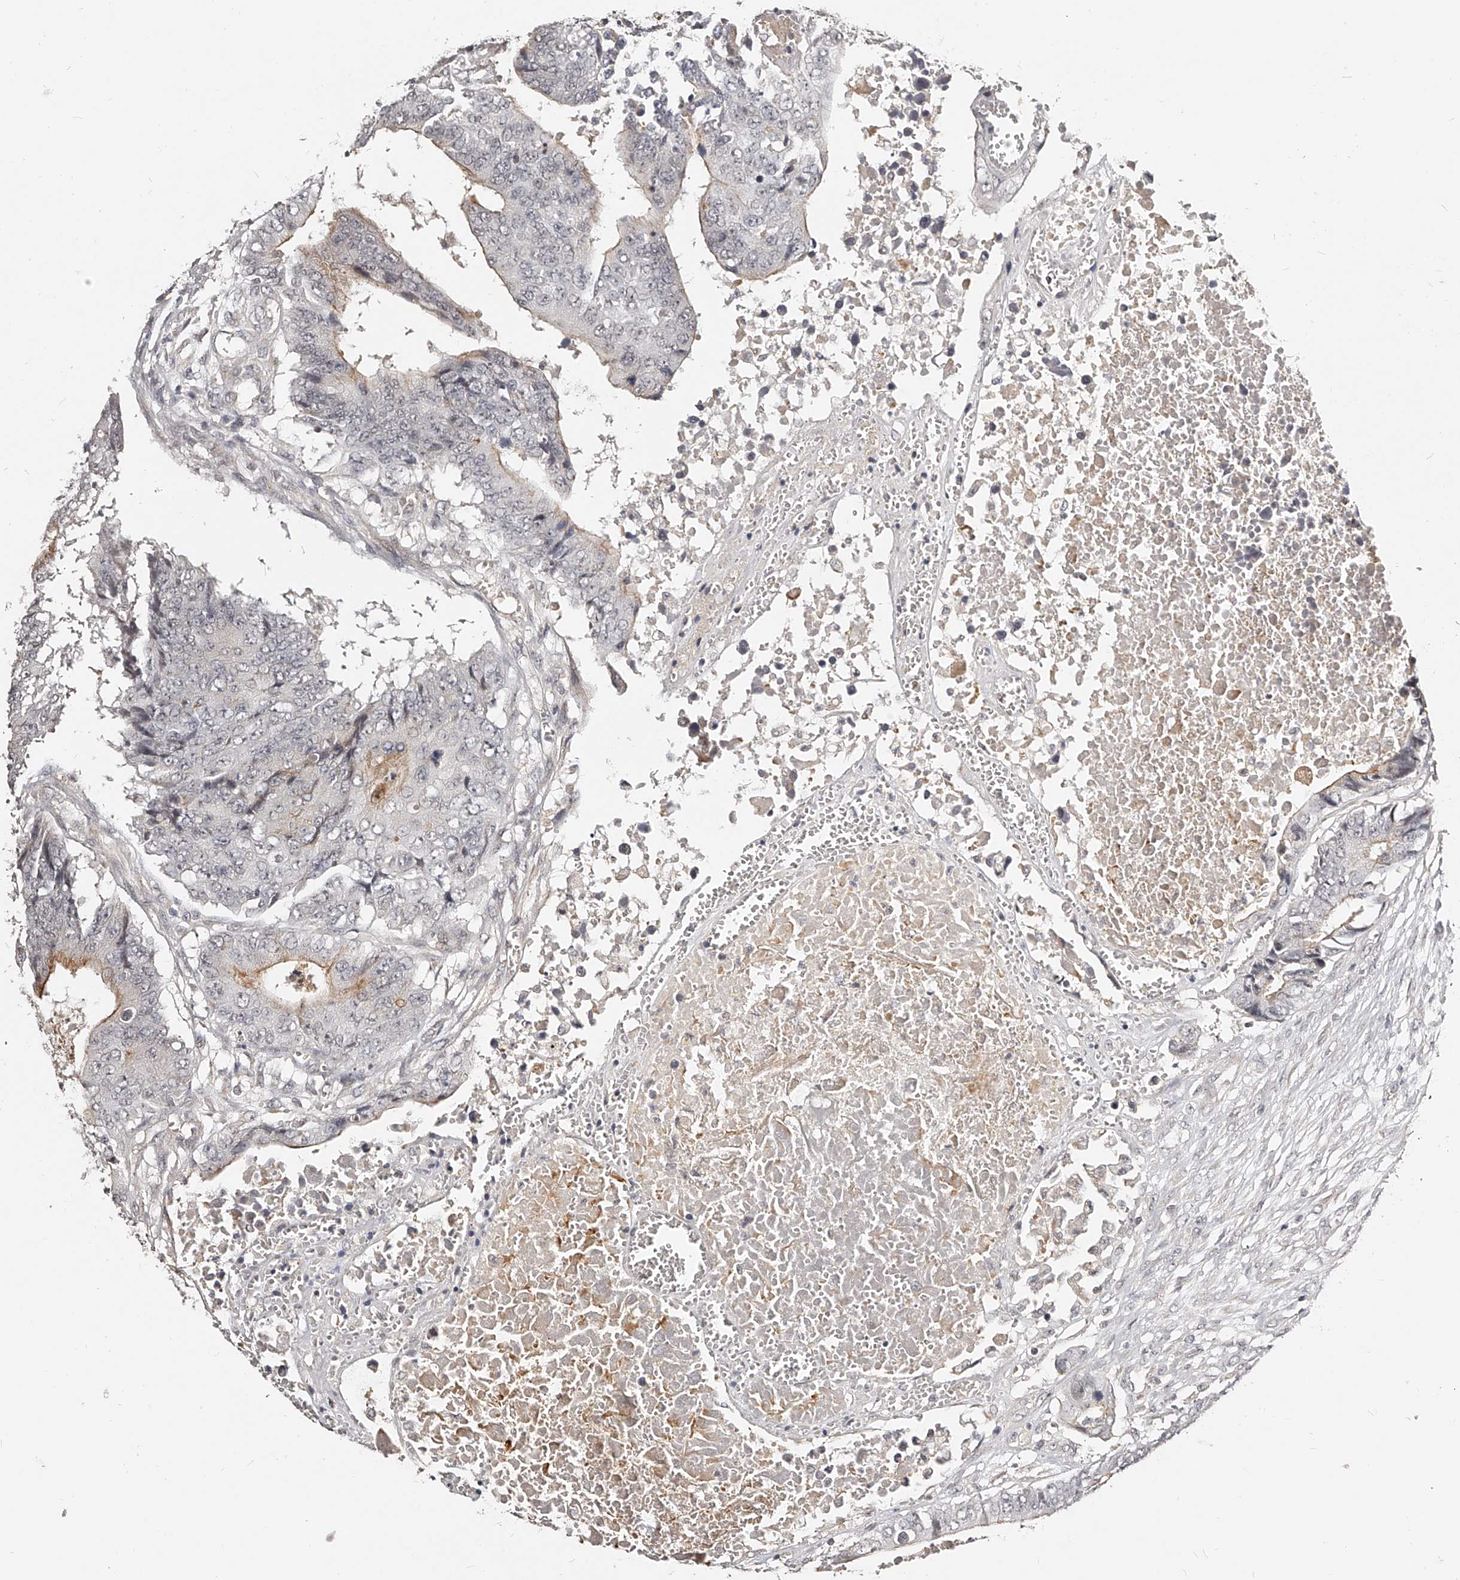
{"staining": {"intensity": "weak", "quantity": "<25%", "location": "cytoplasmic/membranous"}, "tissue": "colorectal cancer", "cell_type": "Tumor cells", "image_type": "cancer", "snomed": [{"axis": "morphology", "description": "Adenocarcinoma, NOS"}, {"axis": "topography", "description": "Rectum"}], "caption": "Immunohistochemistry histopathology image of human colorectal adenocarcinoma stained for a protein (brown), which reveals no staining in tumor cells.", "gene": "ZNF789", "patient": {"sex": "male", "age": 84}}